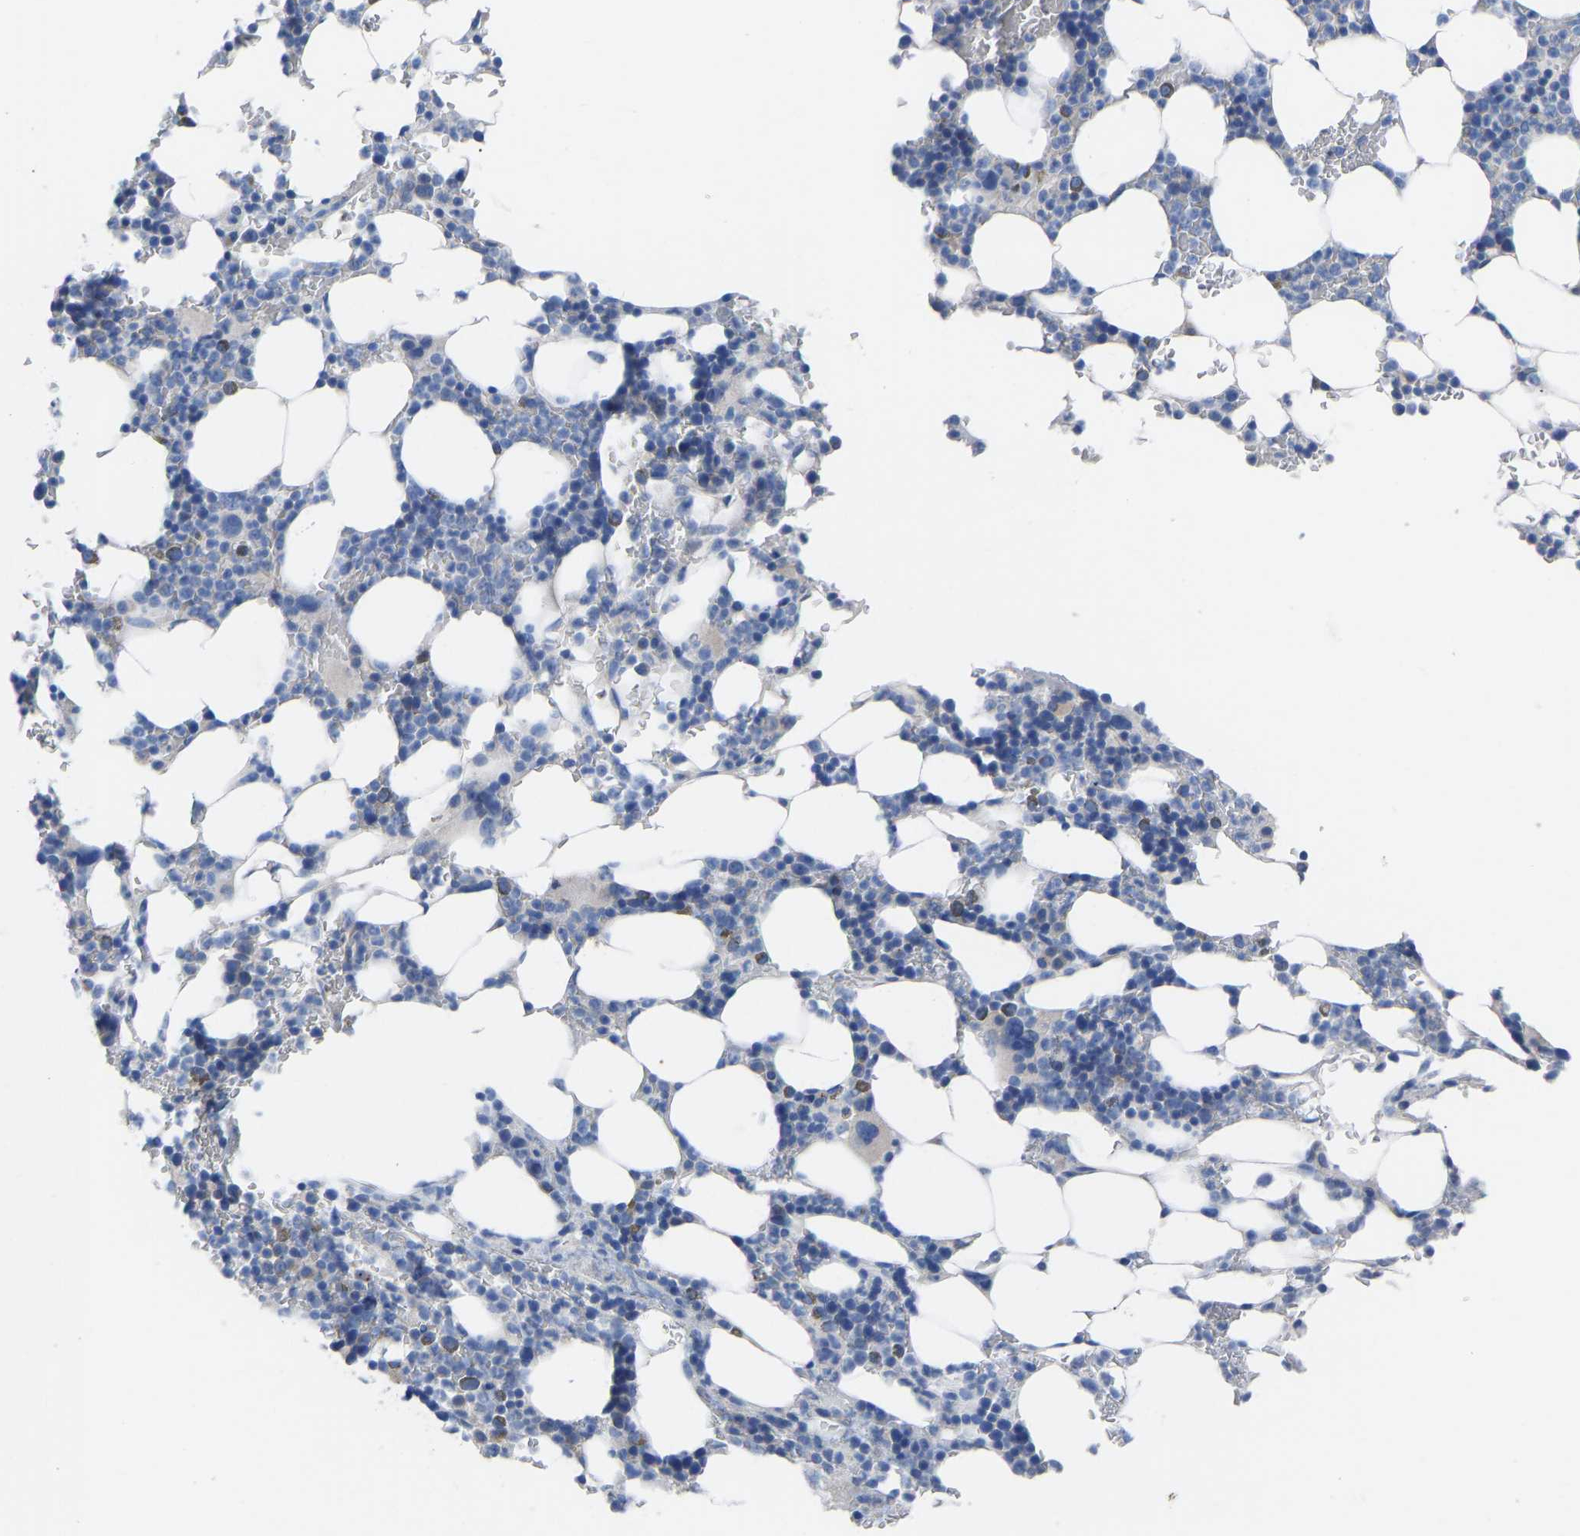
{"staining": {"intensity": "moderate", "quantity": "<25%", "location": "cytoplasmic/membranous"}, "tissue": "bone marrow", "cell_type": "Hematopoietic cells", "image_type": "normal", "snomed": [{"axis": "morphology", "description": "Normal tissue, NOS"}, {"axis": "topography", "description": "Bone marrow"}], "caption": "Benign bone marrow was stained to show a protein in brown. There is low levels of moderate cytoplasmic/membranous positivity in approximately <25% of hematopoietic cells.", "gene": "OLIG2", "patient": {"sex": "female", "age": 81}}